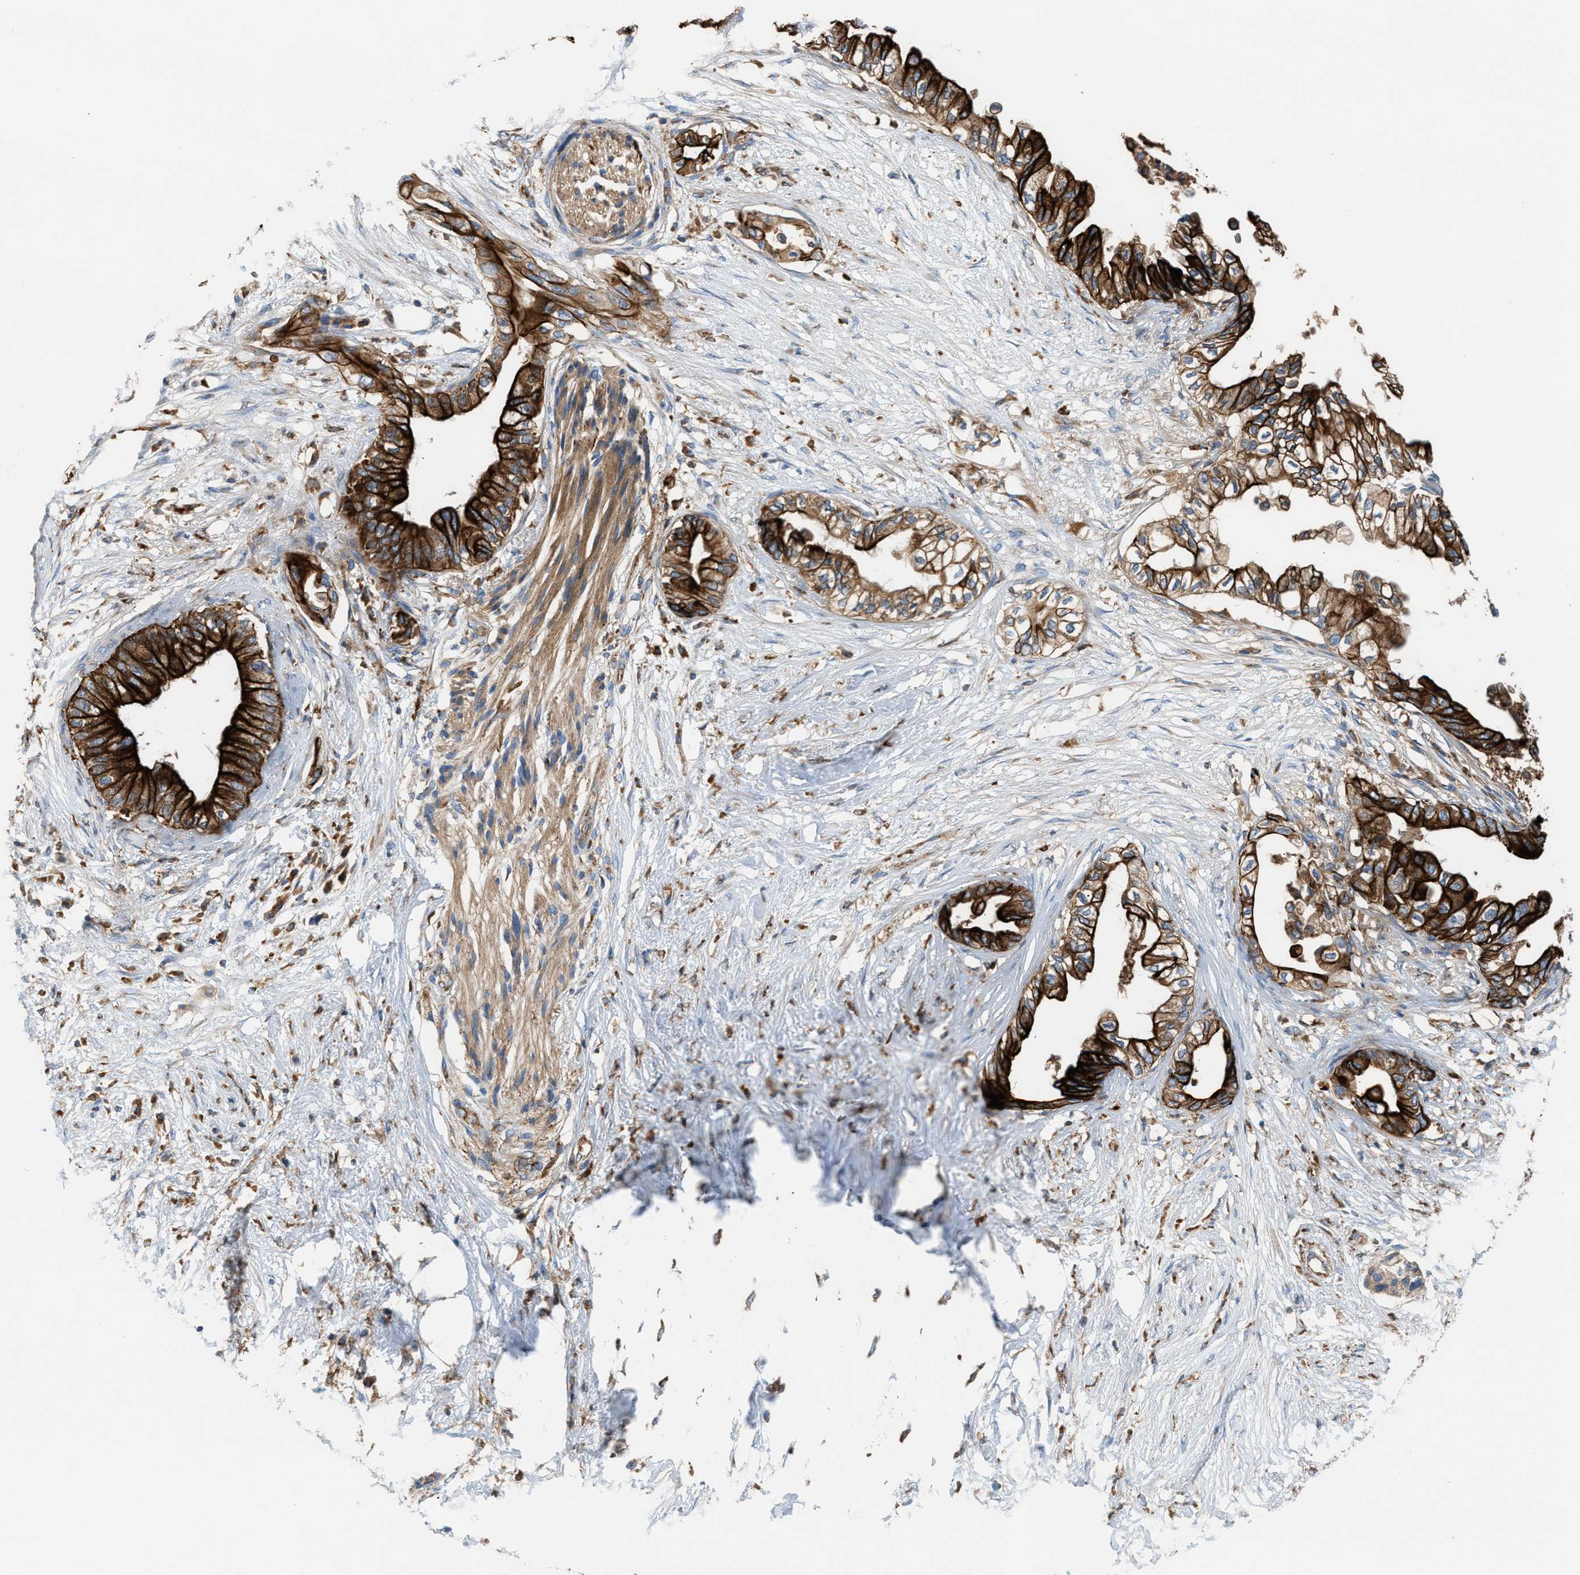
{"staining": {"intensity": "strong", "quantity": ">75%", "location": "cytoplasmic/membranous"}, "tissue": "pancreatic cancer", "cell_type": "Tumor cells", "image_type": "cancer", "snomed": [{"axis": "morphology", "description": "Normal tissue, NOS"}, {"axis": "morphology", "description": "Adenocarcinoma, NOS"}, {"axis": "topography", "description": "Pancreas"}, {"axis": "topography", "description": "Duodenum"}], "caption": "Pancreatic cancer (adenocarcinoma) stained with immunohistochemistry (IHC) reveals strong cytoplasmic/membranous expression in about >75% of tumor cells.", "gene": "TBC1D15", "patient": {"sex": "female", "age": 60}}